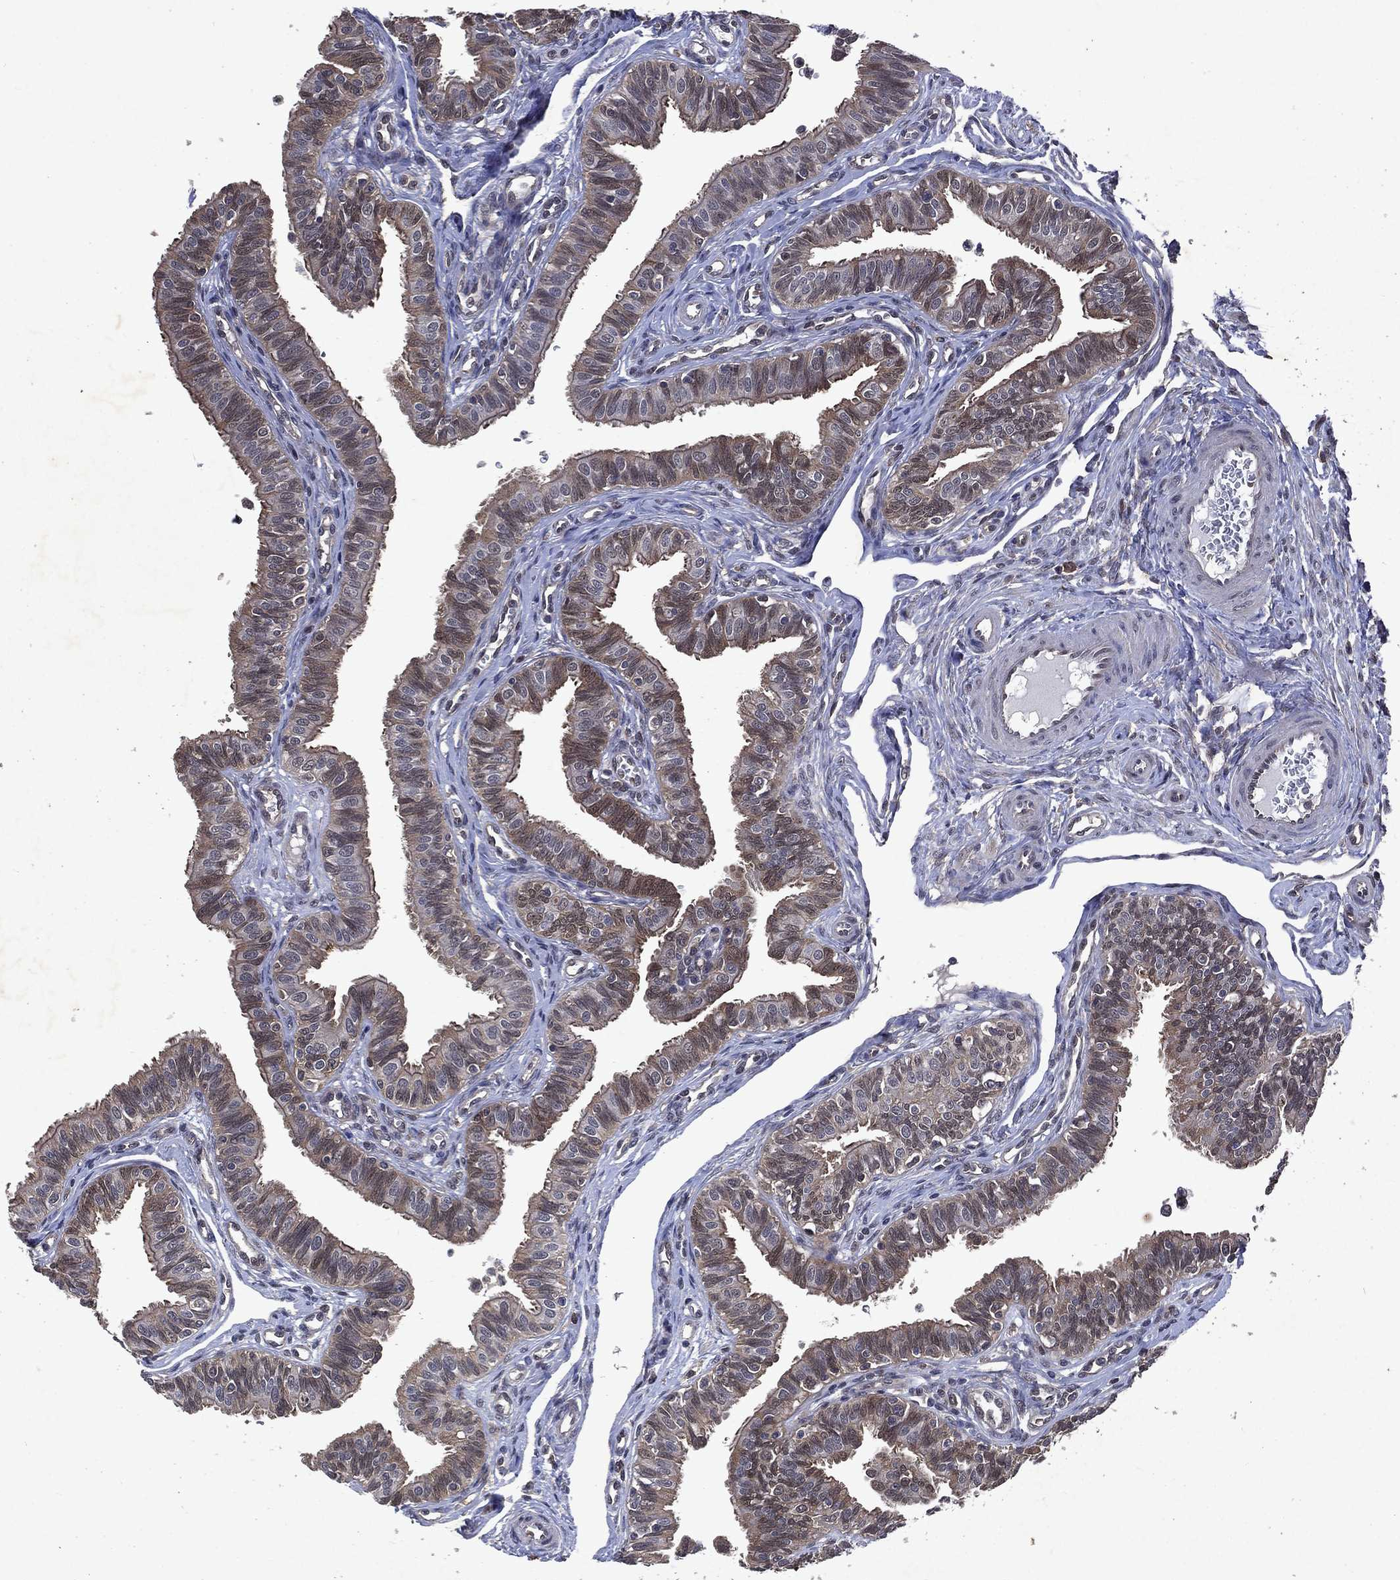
{"staining": {"intensity": "moderate", "quantity": "25%-75%", "location": "cytoplasmic/membranous,nuclear"}, "tissue": "fallopian tube", "cell_type": "Glandular cells", "image_type": "normal", "snomed": [{"axis": "morphology", "description": "Normal tissue, NOS"}, {"axis": "topography", "description": "Fallopian tube"}], "caption": "Fallopian tube stained with a brown dye exhibits moderate cytoplasmic/membranous,nuclear positive positivity in about 25%-75% of glandular cells.", "gene": "MTAP", "patient": {"sex": "female", "age": 36}}